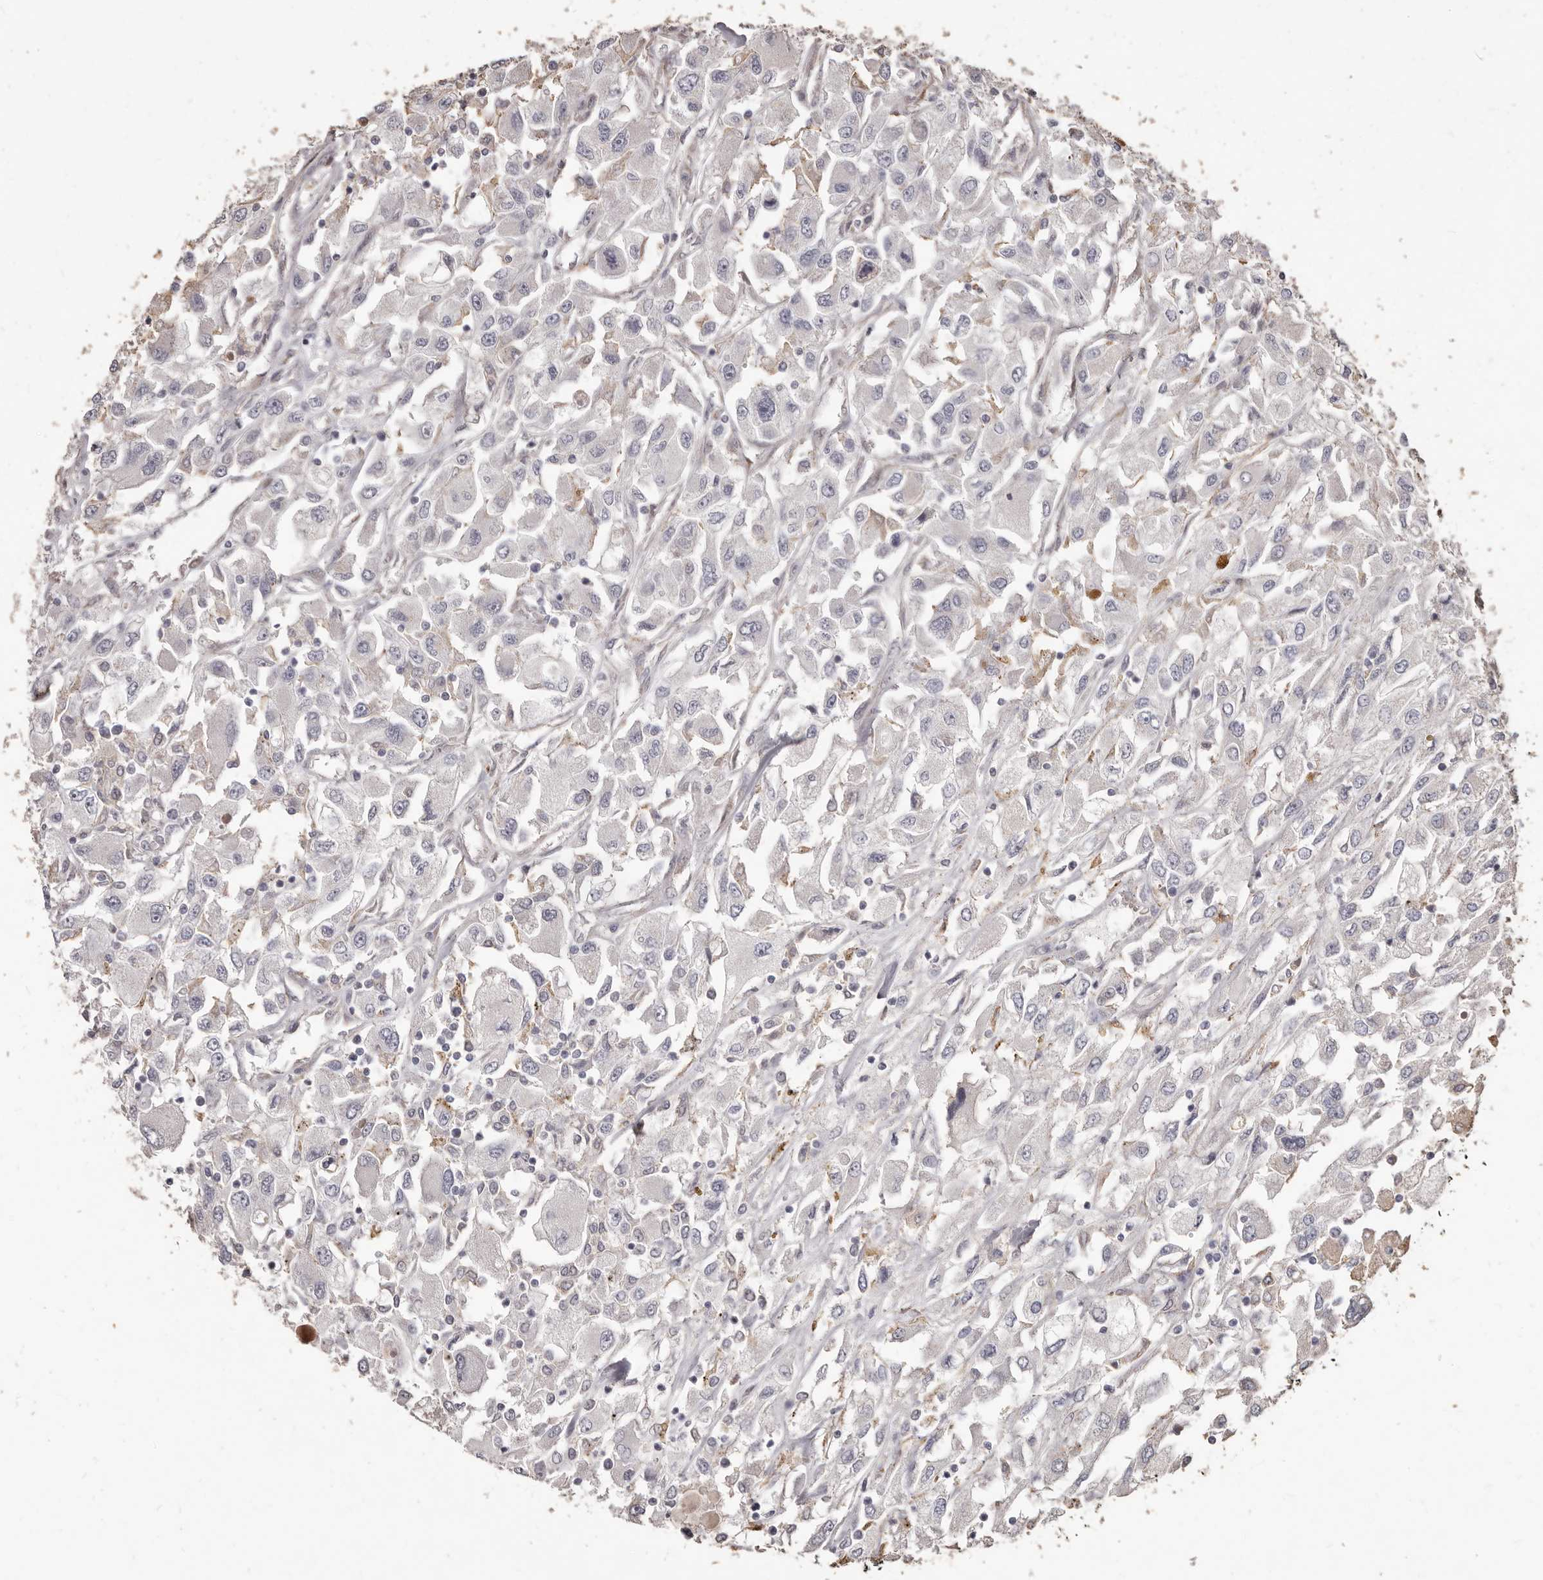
{"staining": {"intensity": "negative", "quantity": "none", "location": "none"}, "tissue": "renal cancer", "cell_type": "Tumor cells", "image_type": "cancer", "snomed": [{"axis": "morphology", "description": "Adenocarcinoma, NOS"}, {"axis": "topography", "description": "Kidney"}], "caption": "Immunohistochemistry (IHC) micrograph of human renal cancer (adenocarcinoma) stained for a protein (brown), which shows no expression in tumor cells.", "gene": "PRSS27", "patient": {"sex": "female", "age": 52}}